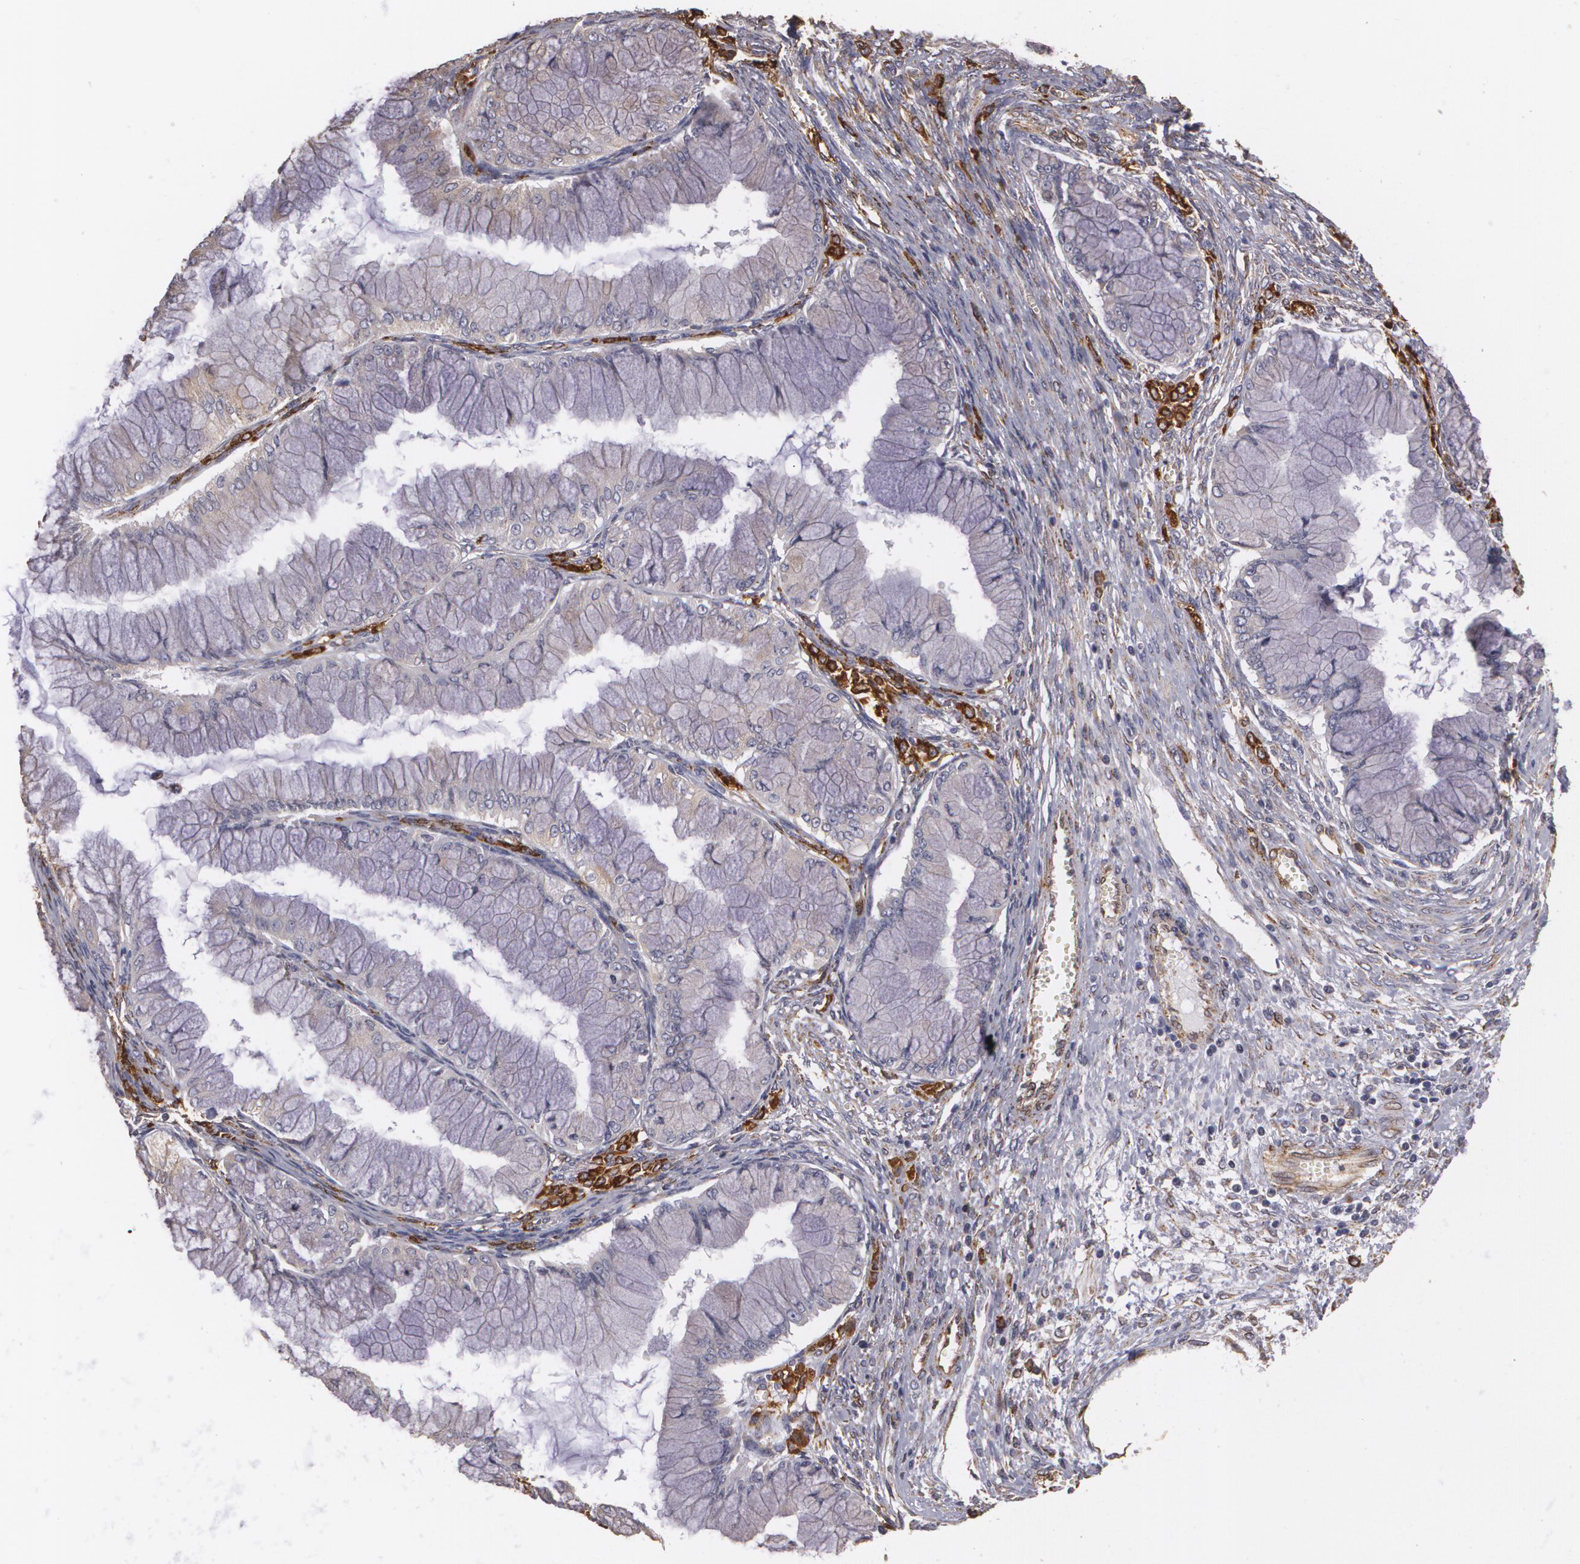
{"staining": {"intensity": "weak", "quantity": "25%-75%", "location": "cytoplasmic/membranous"}, "tissue": "ovarian cancer", "cell_type": "Tumor cells", "image_type": "cancer", "snomed": [{"axis": "morphology", "description": "Cystadenocarcinoma, mucinous, NOS"}, {"axis": "topography", "description": "Ovary"}], "caption": "Mucinous cystadenocarcinoma (ovarian) stained for a protein (brown) shows weak cytoplasmic/membranous positive staining in about 25%-75% of tumor cells.", "gene": "CYB5R3", "patient": {"sex": "female", "age": 63}}